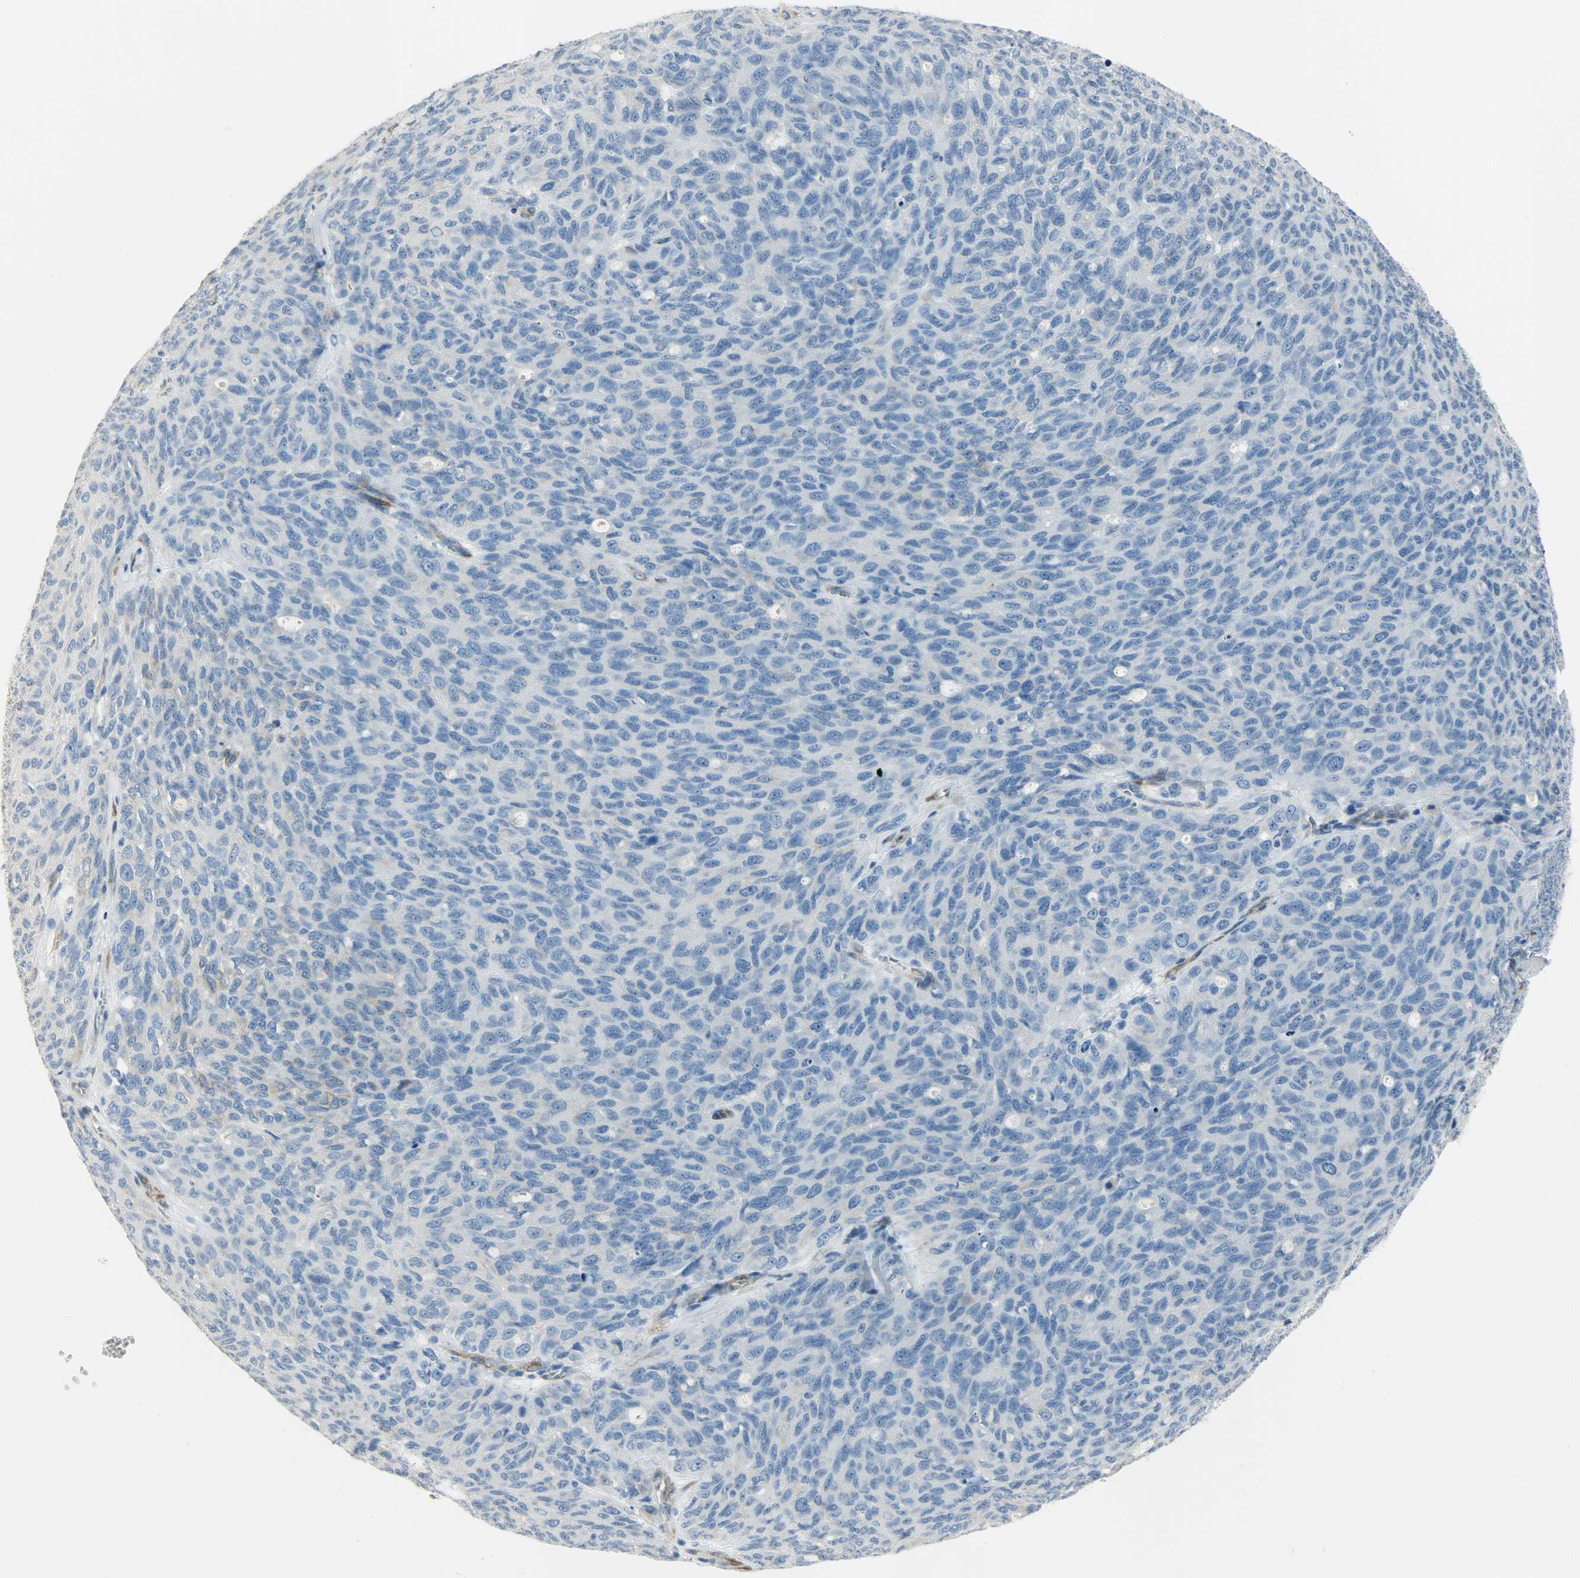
{"staining": {"intensity": "negative", "quantity": "none", "location": "none"}, "tissue": "ovarian cancer", "cell_type": "Tumor cells", "image_type": "cancer", "snomed": [{"axis": "morphology", "description": "Carcinoma, endometroid"}, {"axis": "topography", "description": "Ovary"}], "caption": "Tumor cells show no significant protein staining in ovarian cancer (endometroid carcinoma).", "gene": "PKD2", "patient": {"sex": "female", "age": 60}}